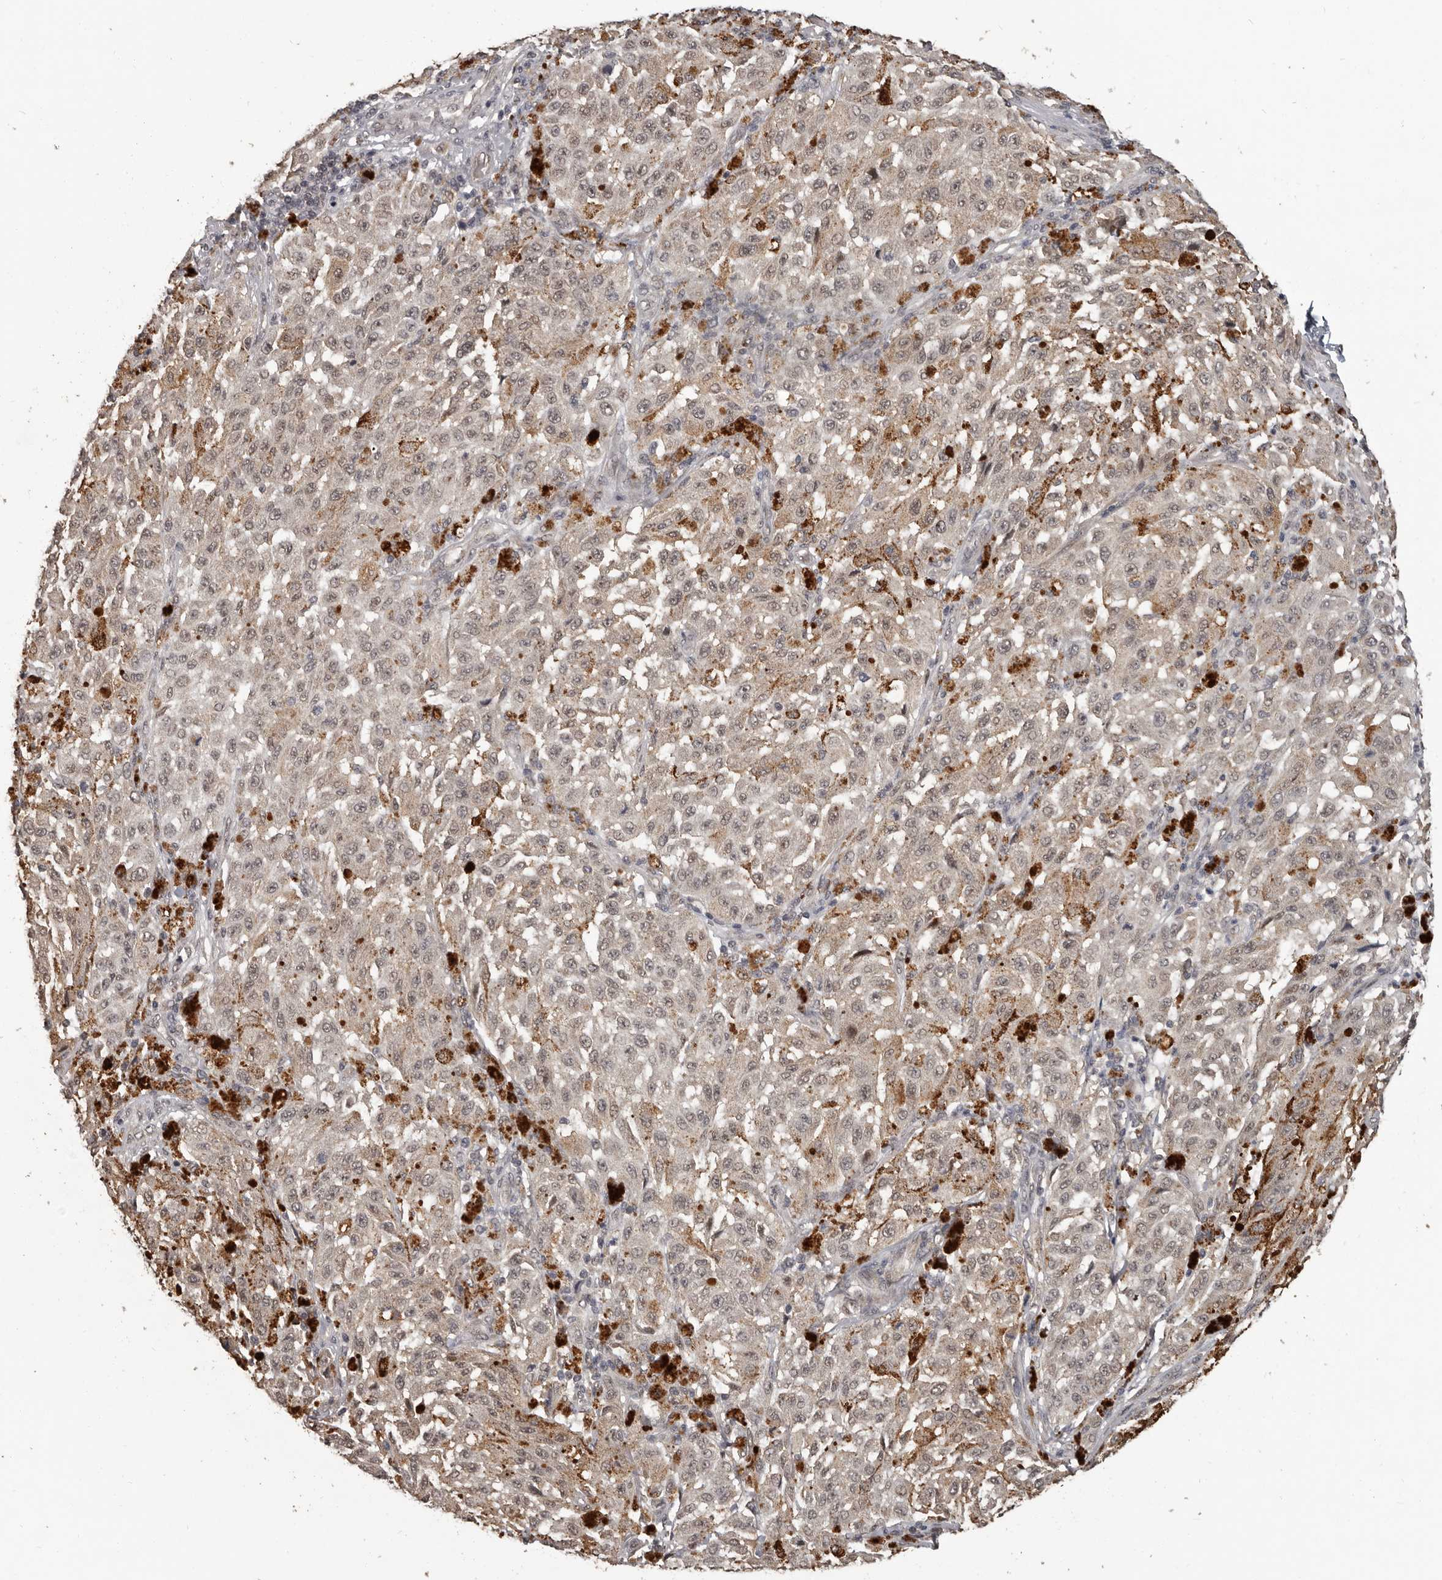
{"staining": {"intensity": "weak", "quantity": ">75%", "location": "nuclear"}, "tissue": "melanoma", "cell_type": "Tumor cells", "image_type": "cancer", "snomed": [{"axis": "morphology", "description": "Malignant melanoma, NOS"}, {"axis": "topography", "description": "Skin"}], "caption": "Melanoma was stained to show a protein in brown. There is low levels of weak nuclear positivity in about >75% of tumor cells.", "gene": "ZFP14", "patient": {"sex": "female", "age": 64}}